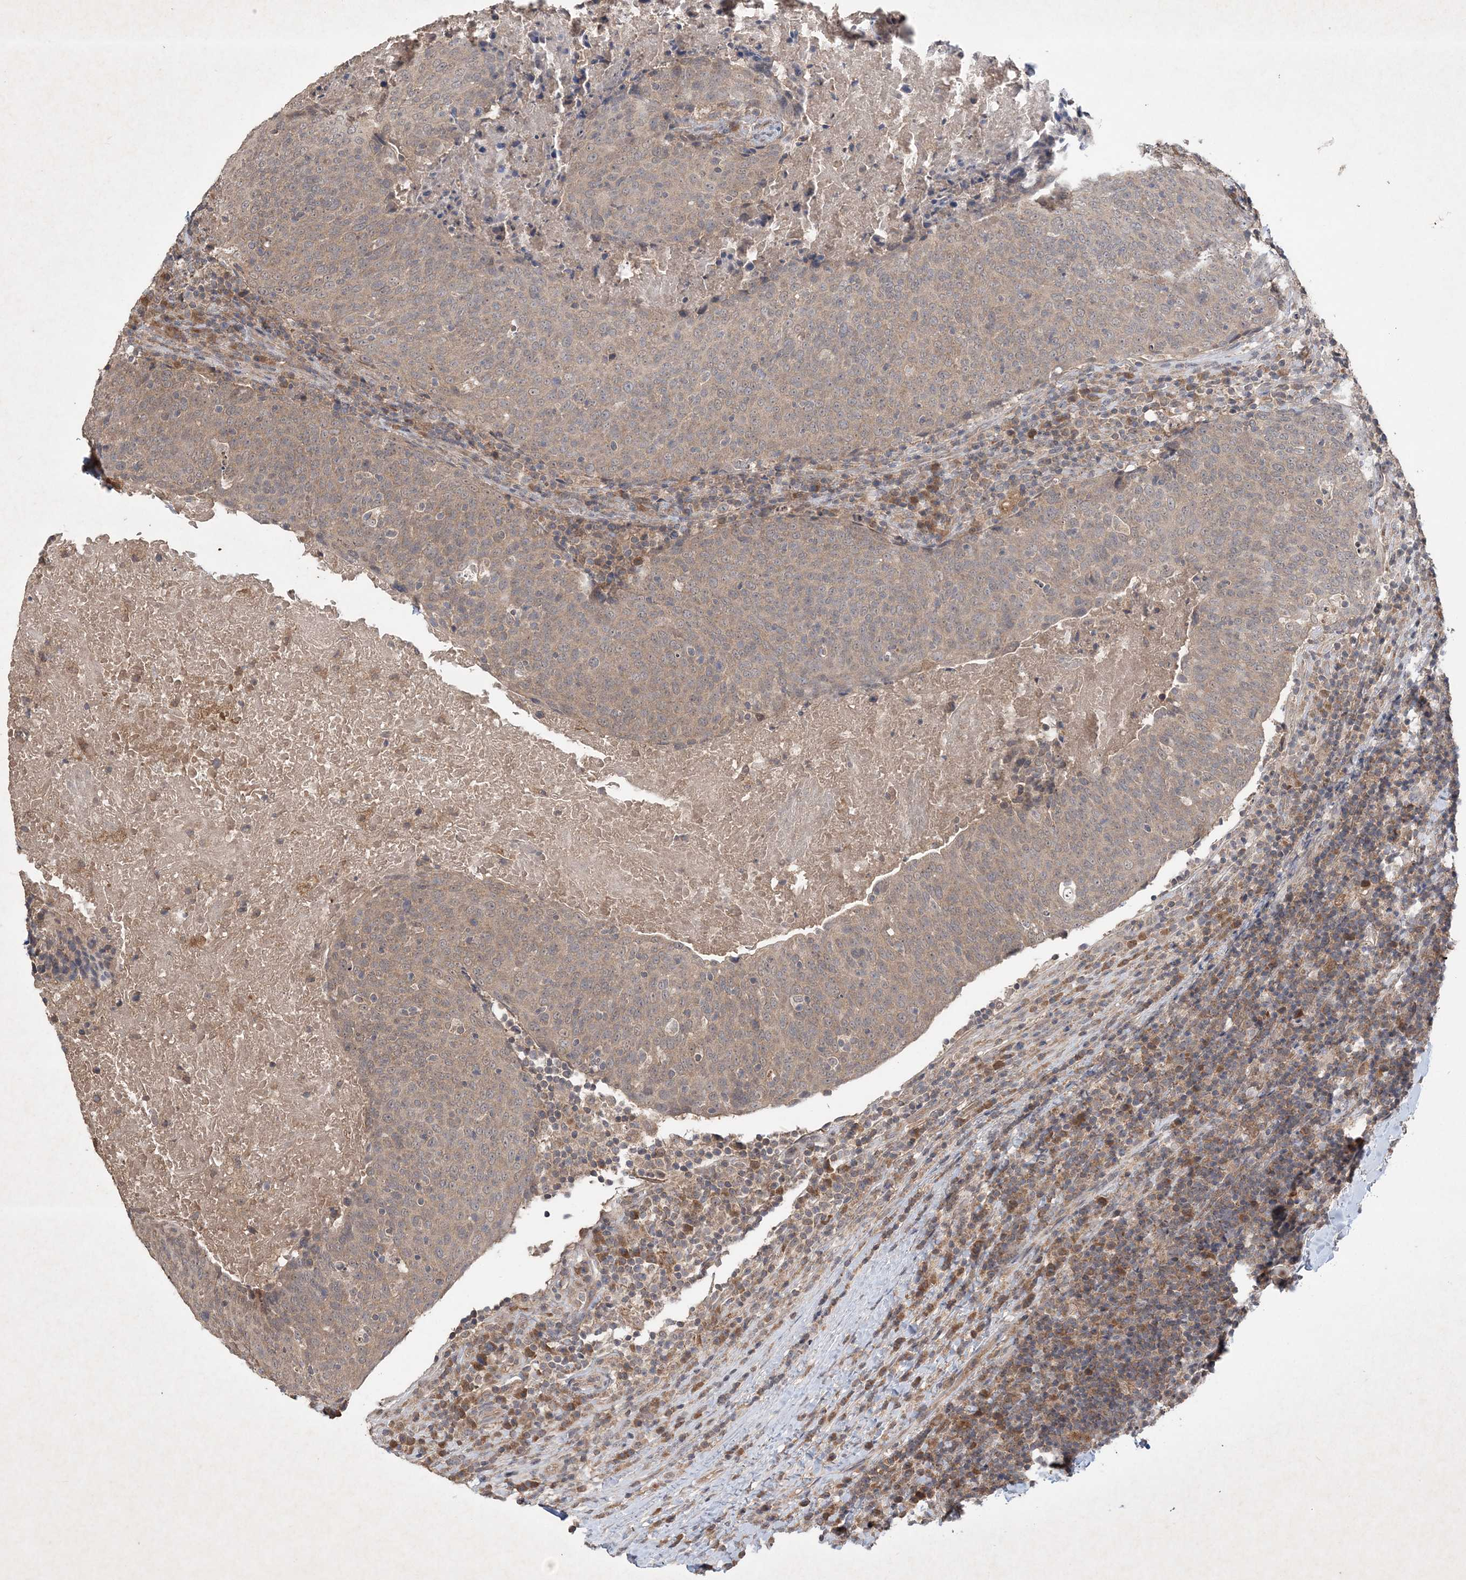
{"staining": {"intensity": "weak", "quantity": "25%-75%", "location": "cytoplasmic/membranous"}, "tissue": "head and neck cancer", "cell_type": "Tumor cells", "image_type": "cancer", "snomed": [{"axis": "morphology", "description": "Squamous cell carcinoma, NOS"}, {"axis": "morphology", "description": "Squamous cell carcinoma, metastatic, NOS"}, {"axis": "topography", "description": "Lymph node"}, {"axis": "topography", "description": "Head-Neck"}], "caption": "About 25%-75% of tumor cells in human head and neck squamous cell carcinoma demonstrate weak cytoplasmic/membranous protein positivity as visualized by brown immunohistochemical staining.", "gene": "AKR7A2", "patient": {"sex": "male", "age": 62}}